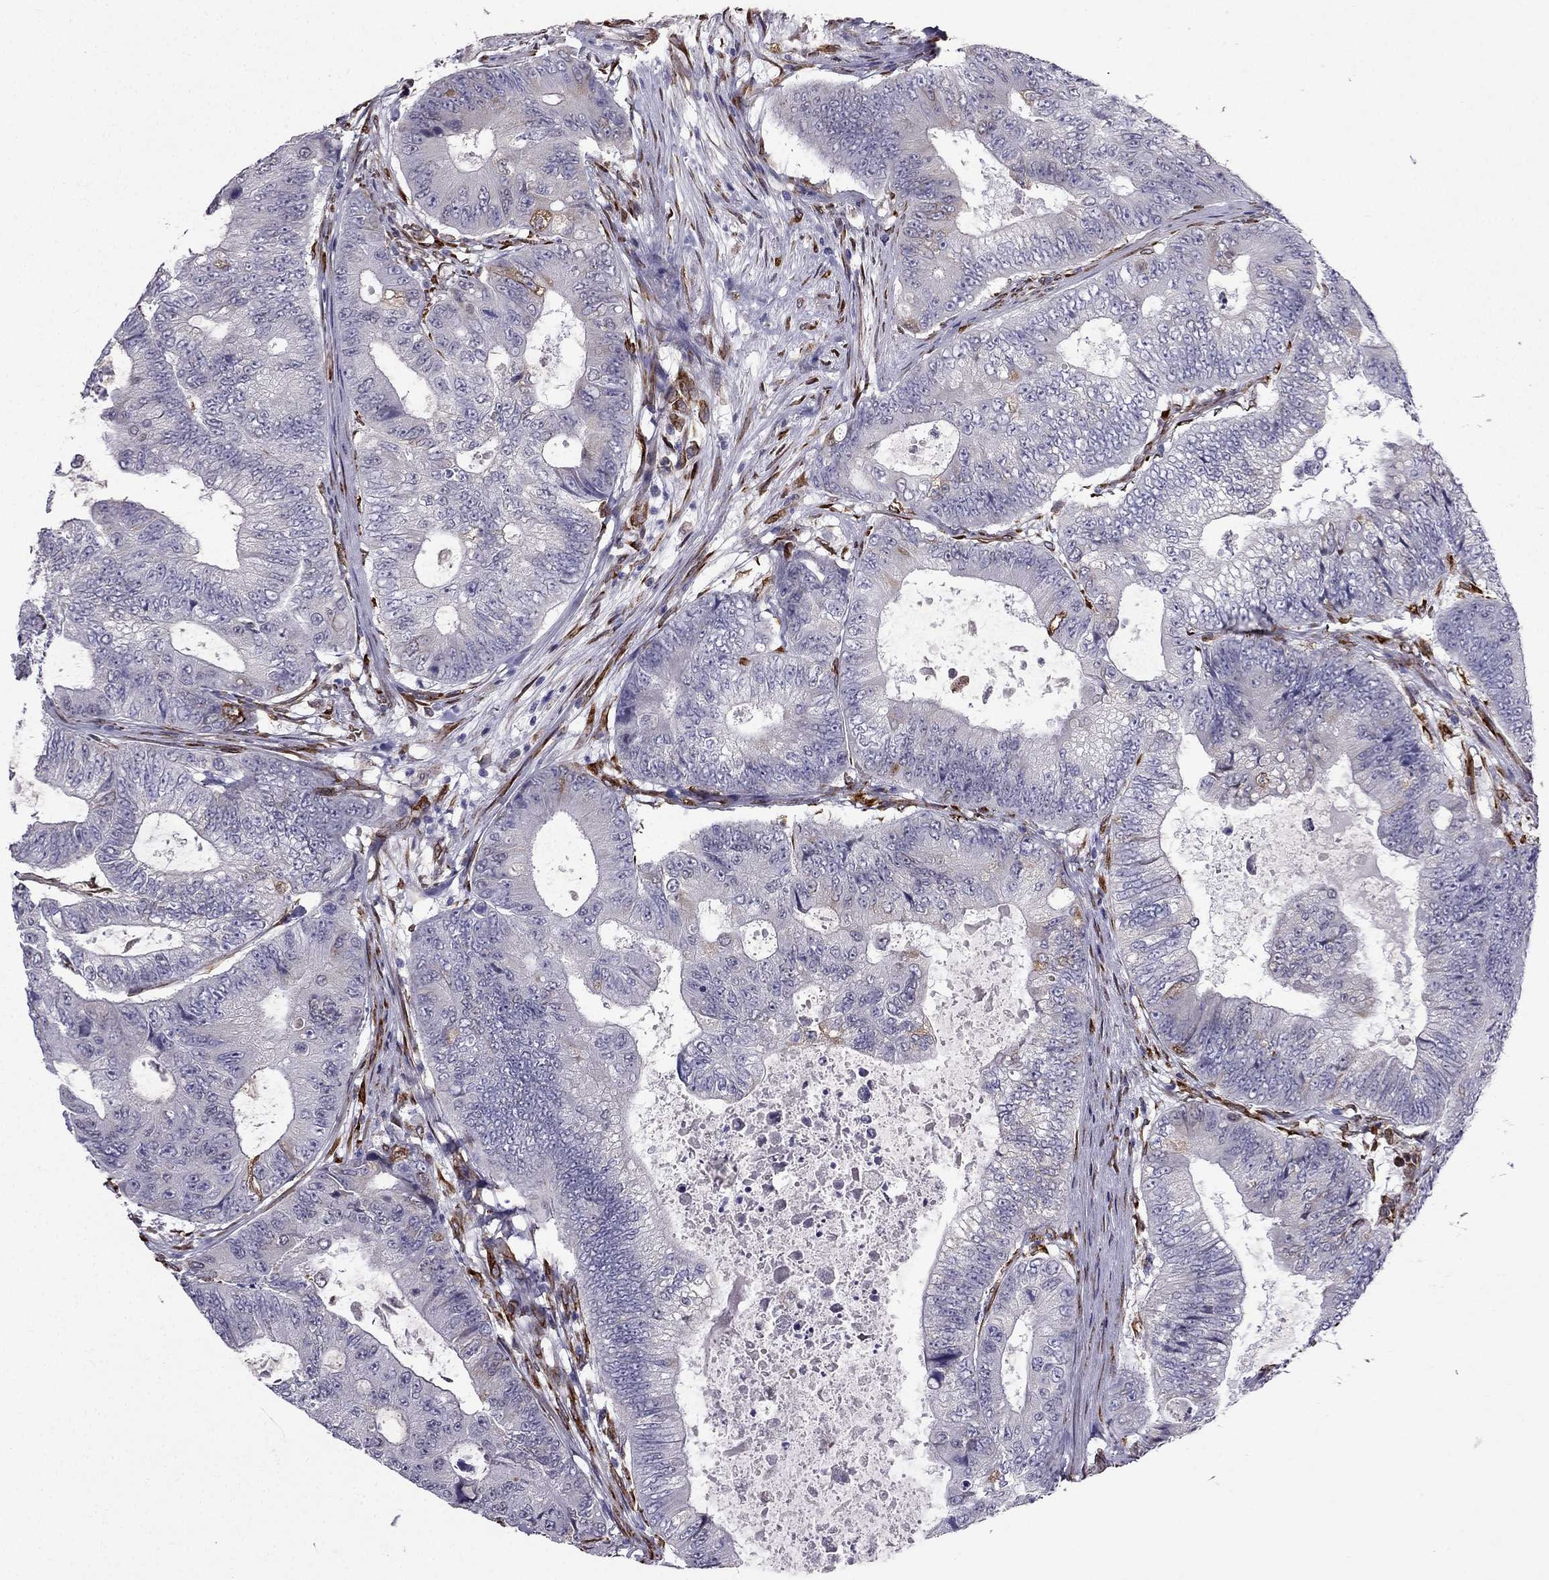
{"staining": {"intensity": "negative", "quantity": "none", "location": "none"}, "tissue": "colorectal cancer", "cell_type": "Tumor cells", "image_type": "cancer", "snomed": [{"axis": "morphology", "description": "Adenocarcinoma, NOS"}, {"axis": "topography", "description": "Colon"}], "caption": "Tumor cells show no significant positivity in colorectal cancer (adenocarcinoma). (Brightfield microscopy of DAB immunohistochemistry at high magnification).", "gene": "IKBIP", "patient": {"sex": "female", "age": 48}}